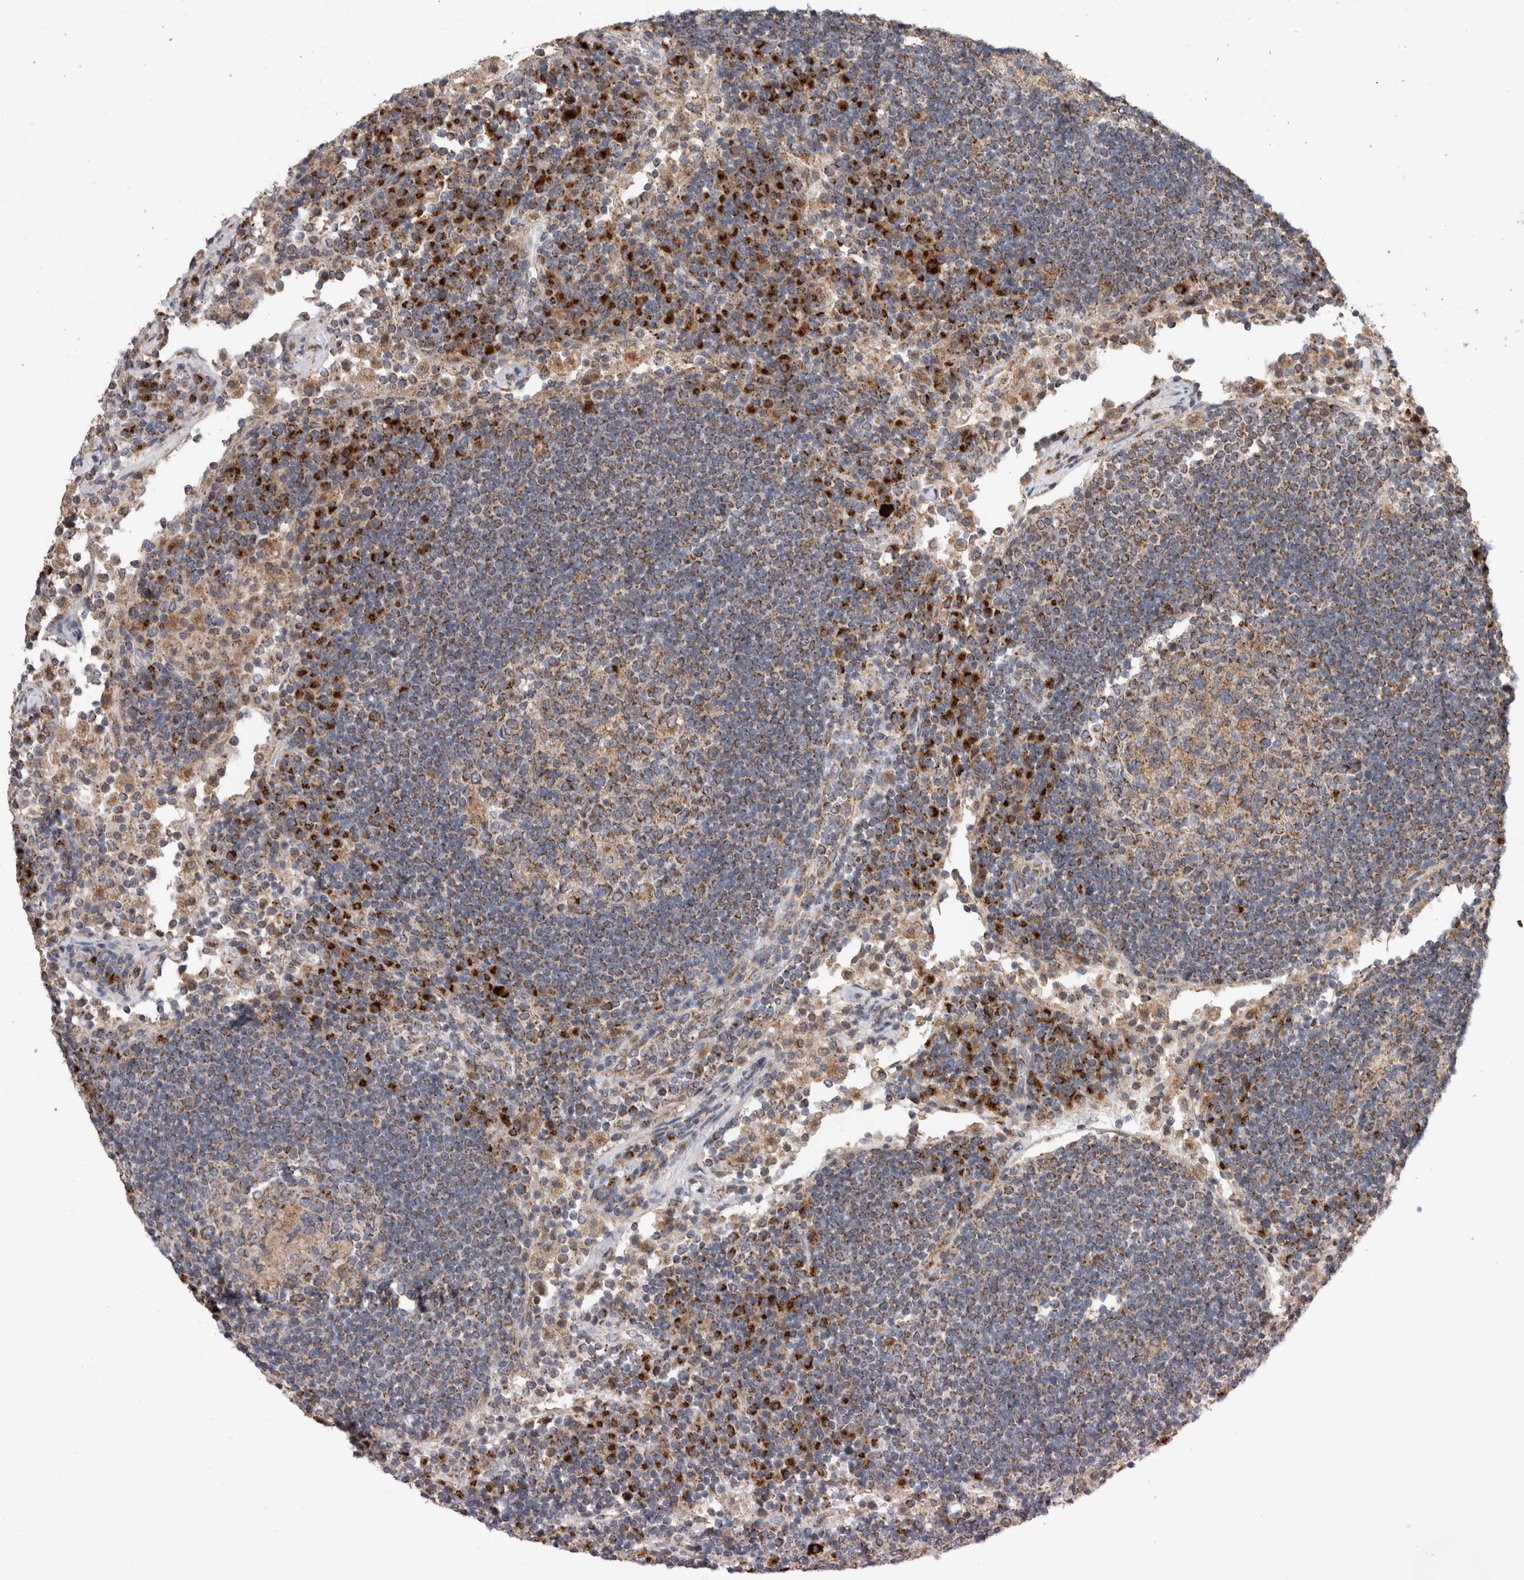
{"staining": {"intensity": "weak", "quantity": ">75%", "location": "cytoplasmic/membranous"}, "tissue": "lymph node", "cell_type": "Germinal center cells", "image_type": "normal", "snomed": [{"axis": "morphology", "description": "Normal tissue, NOS"}, {"axis": "topography", "description": "Lymph node"}], "caption": "An immunohistochemistry photomicrograph of normal tissue is shown. Protein staining in brown labels weak cytoplasmic/membranous positivity in lymph node within germinal center cells.", "gene": "IARS2", "patient": {"sex": "female", "age": 53}}